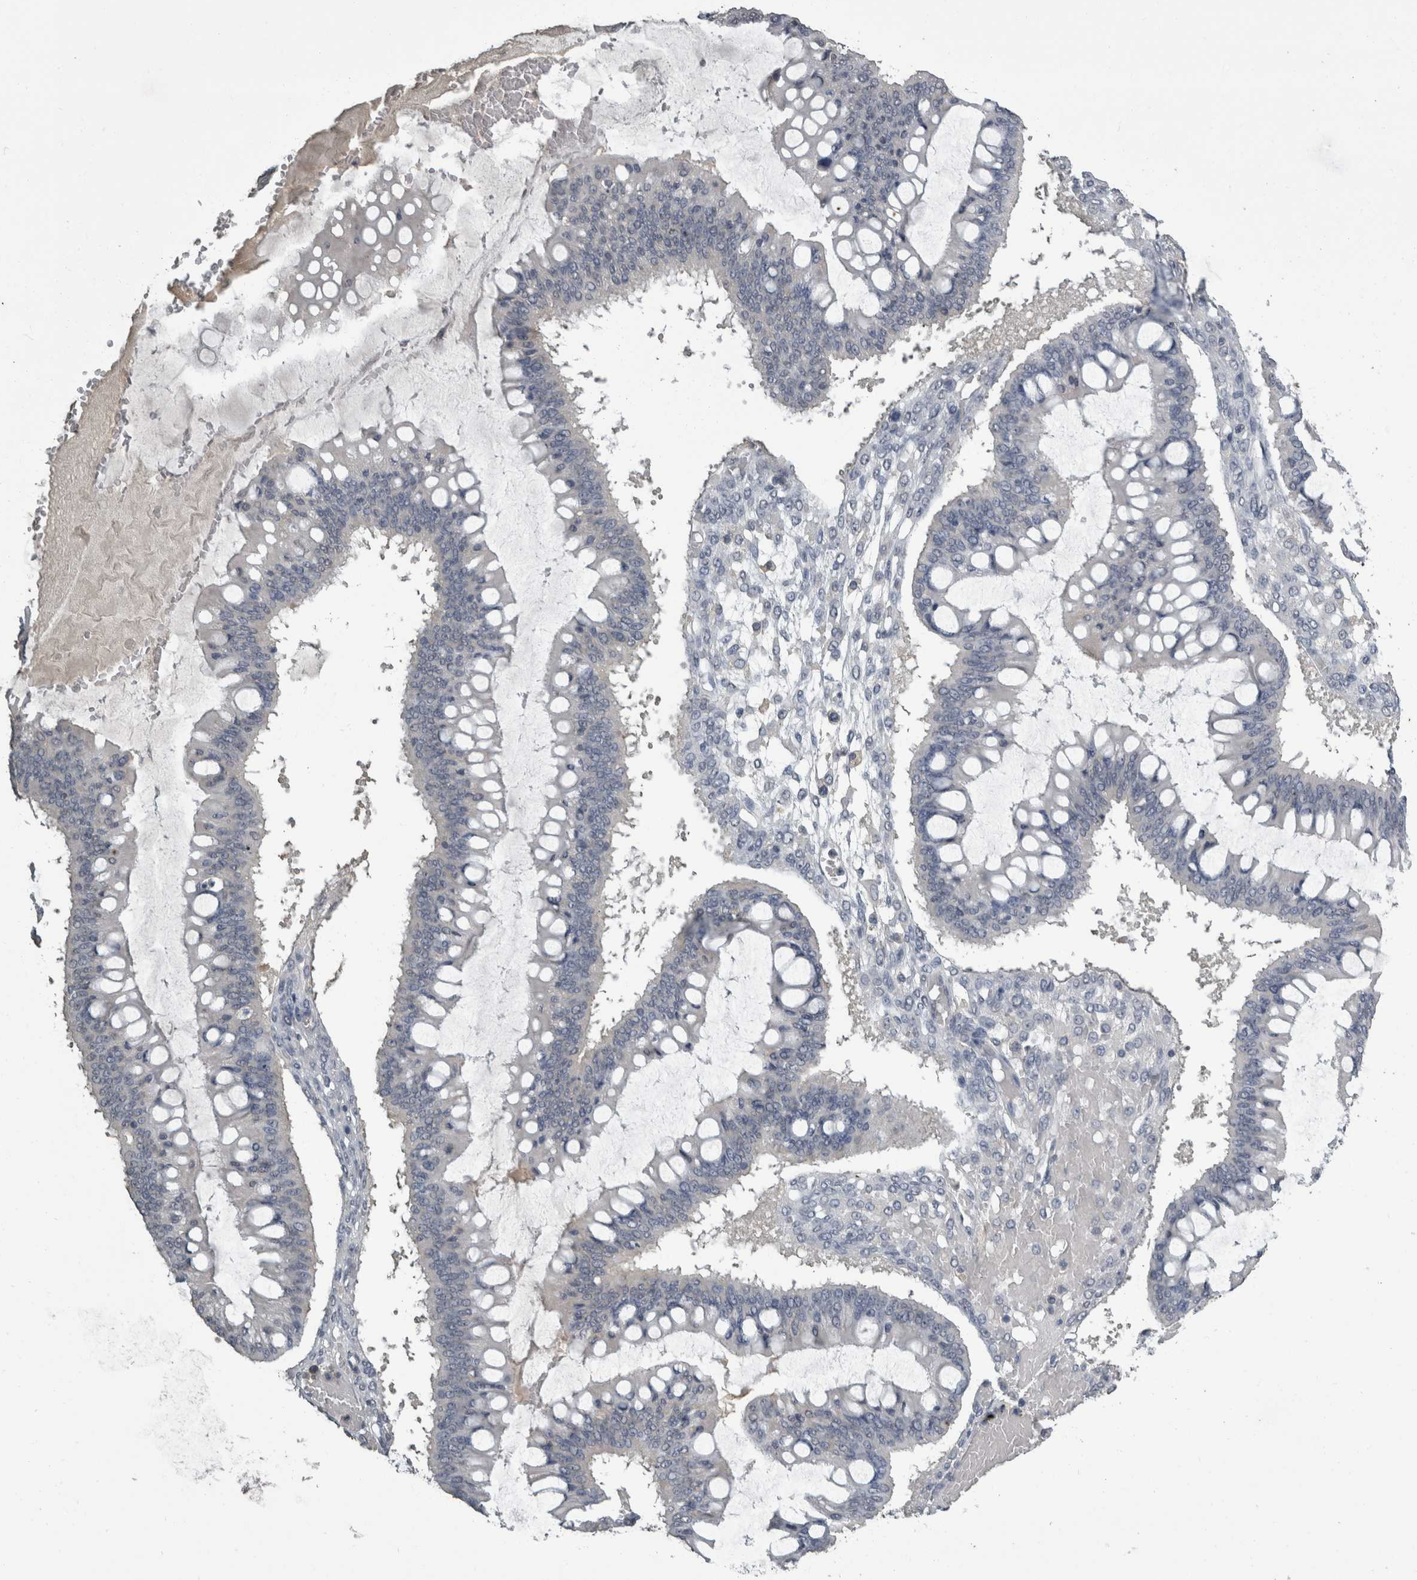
{"staining": {"intensity": "negative", "quantity": "none", "location": "none"}, "tissue": "ovarian cancer", "cell_type": "Tumor cells", "image_type": "cancer", "snomed": [{"axis": "morphology", "description": "Cystadenocarcinoma, mucinous, NOS"}, {"axis": "topography", "description": "Ovary"}], "caption": "Ovarian cancer (mucinous cystadenocarcinoma) was stained to show a protein in brown. There is no significant positivity in tumor cells.", "gene": "PIK3AP1", "patient": {"sex": "female", "age": 73}}